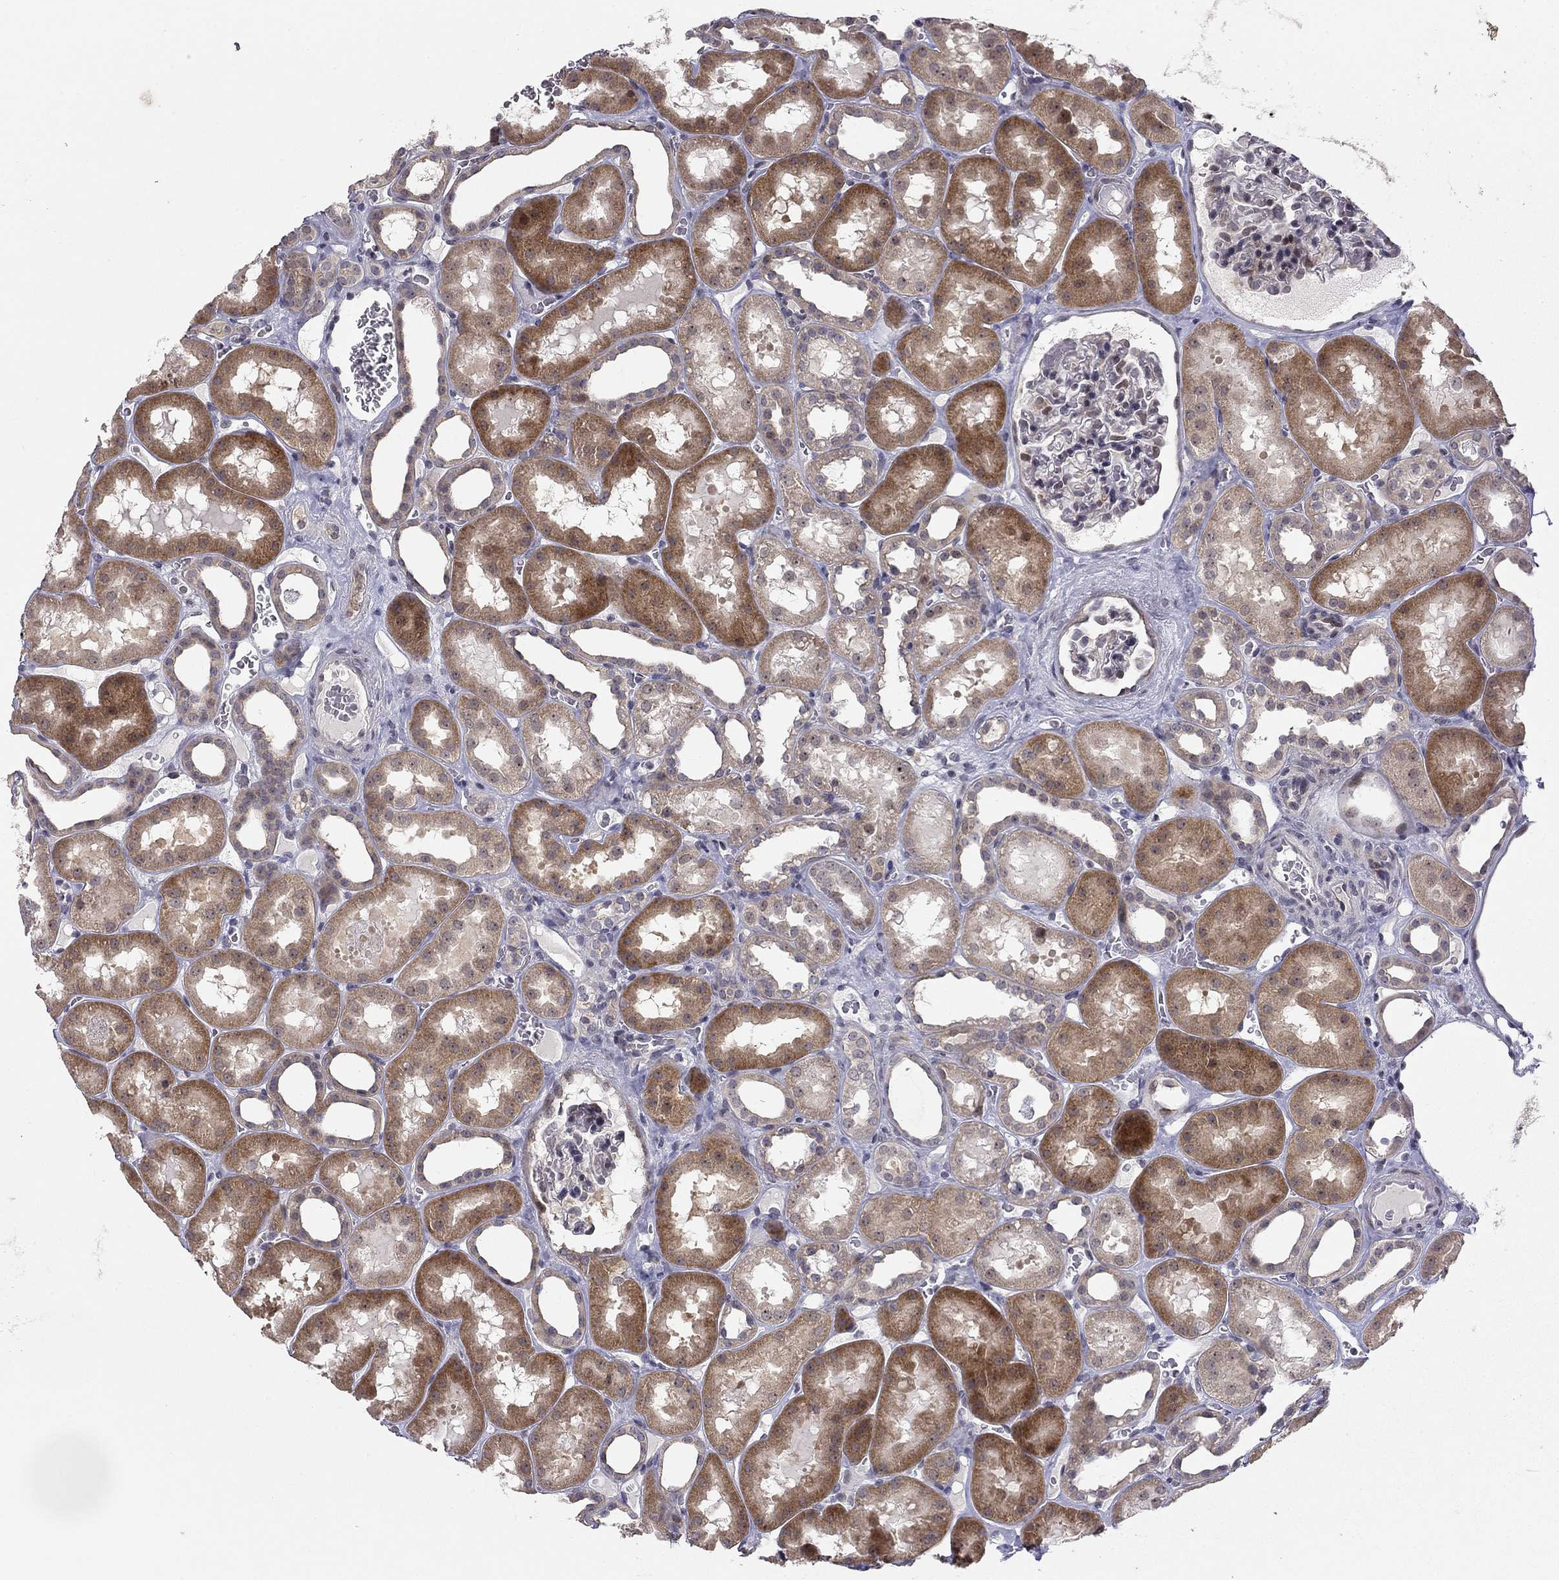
{"staining": {"intensity": "negative", "quantity": "none", "location": "none"}, "tissue": "kidney", "cell_type": "Cells in glomeruli", "image_type": "normal", "snomed": [{"axis": "morphology", "description": "Normal tissue, NOS"}, {"axis": "topography", "description": "Kidney"}], "caption": "The immunohistochemistry (IHC) image has no significant positivity in cells in glomeruli of kidney.", "gene": "STXBP6", "patient": {"sex": "female", "age": 41}}